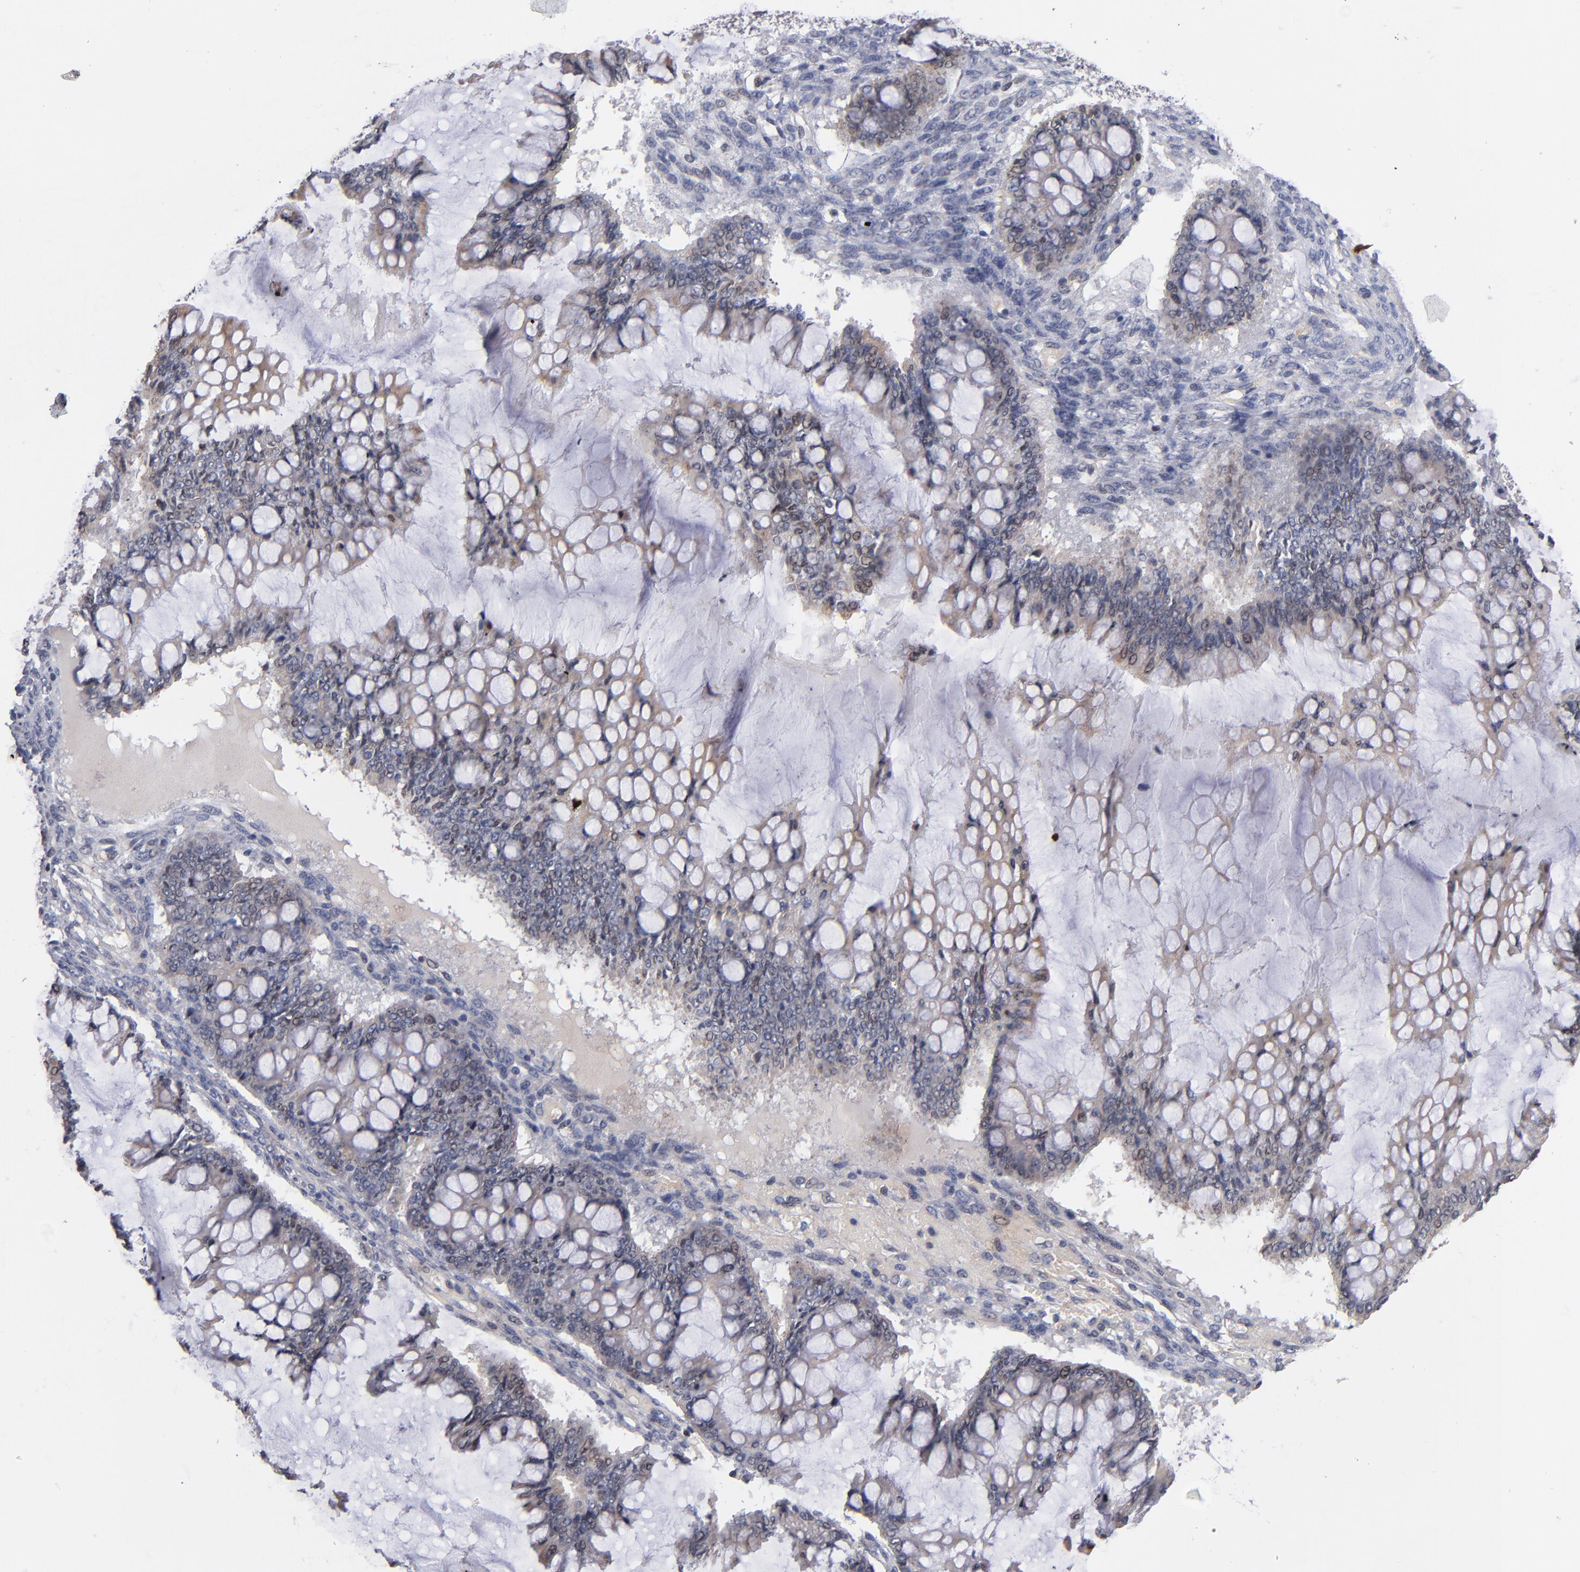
{"staining": {"intensity": "weak", "quantity": "25%-75%", "location": "cytoplasmic/membranous,nuclear"}, "tissue": "ovarian cancer", "cell_type": "Tumor cells", "image_type": "cancer", "snomed": [{"axis": "morphology", "description": "Cystadenocarcinoma, mucinous, NOS"}, {"axis": "topography", "description": "Ovary"}], "caption": "This is an image of immunohistochemistry staining of ovarian cancer (mucinous cystadenocarcinoma), which shows weak positivity in the cytoplasmic/membranous and nuclear of tumor cells.", "gene": "ODF2", "patient": {"sex": "female", "age": 73}}